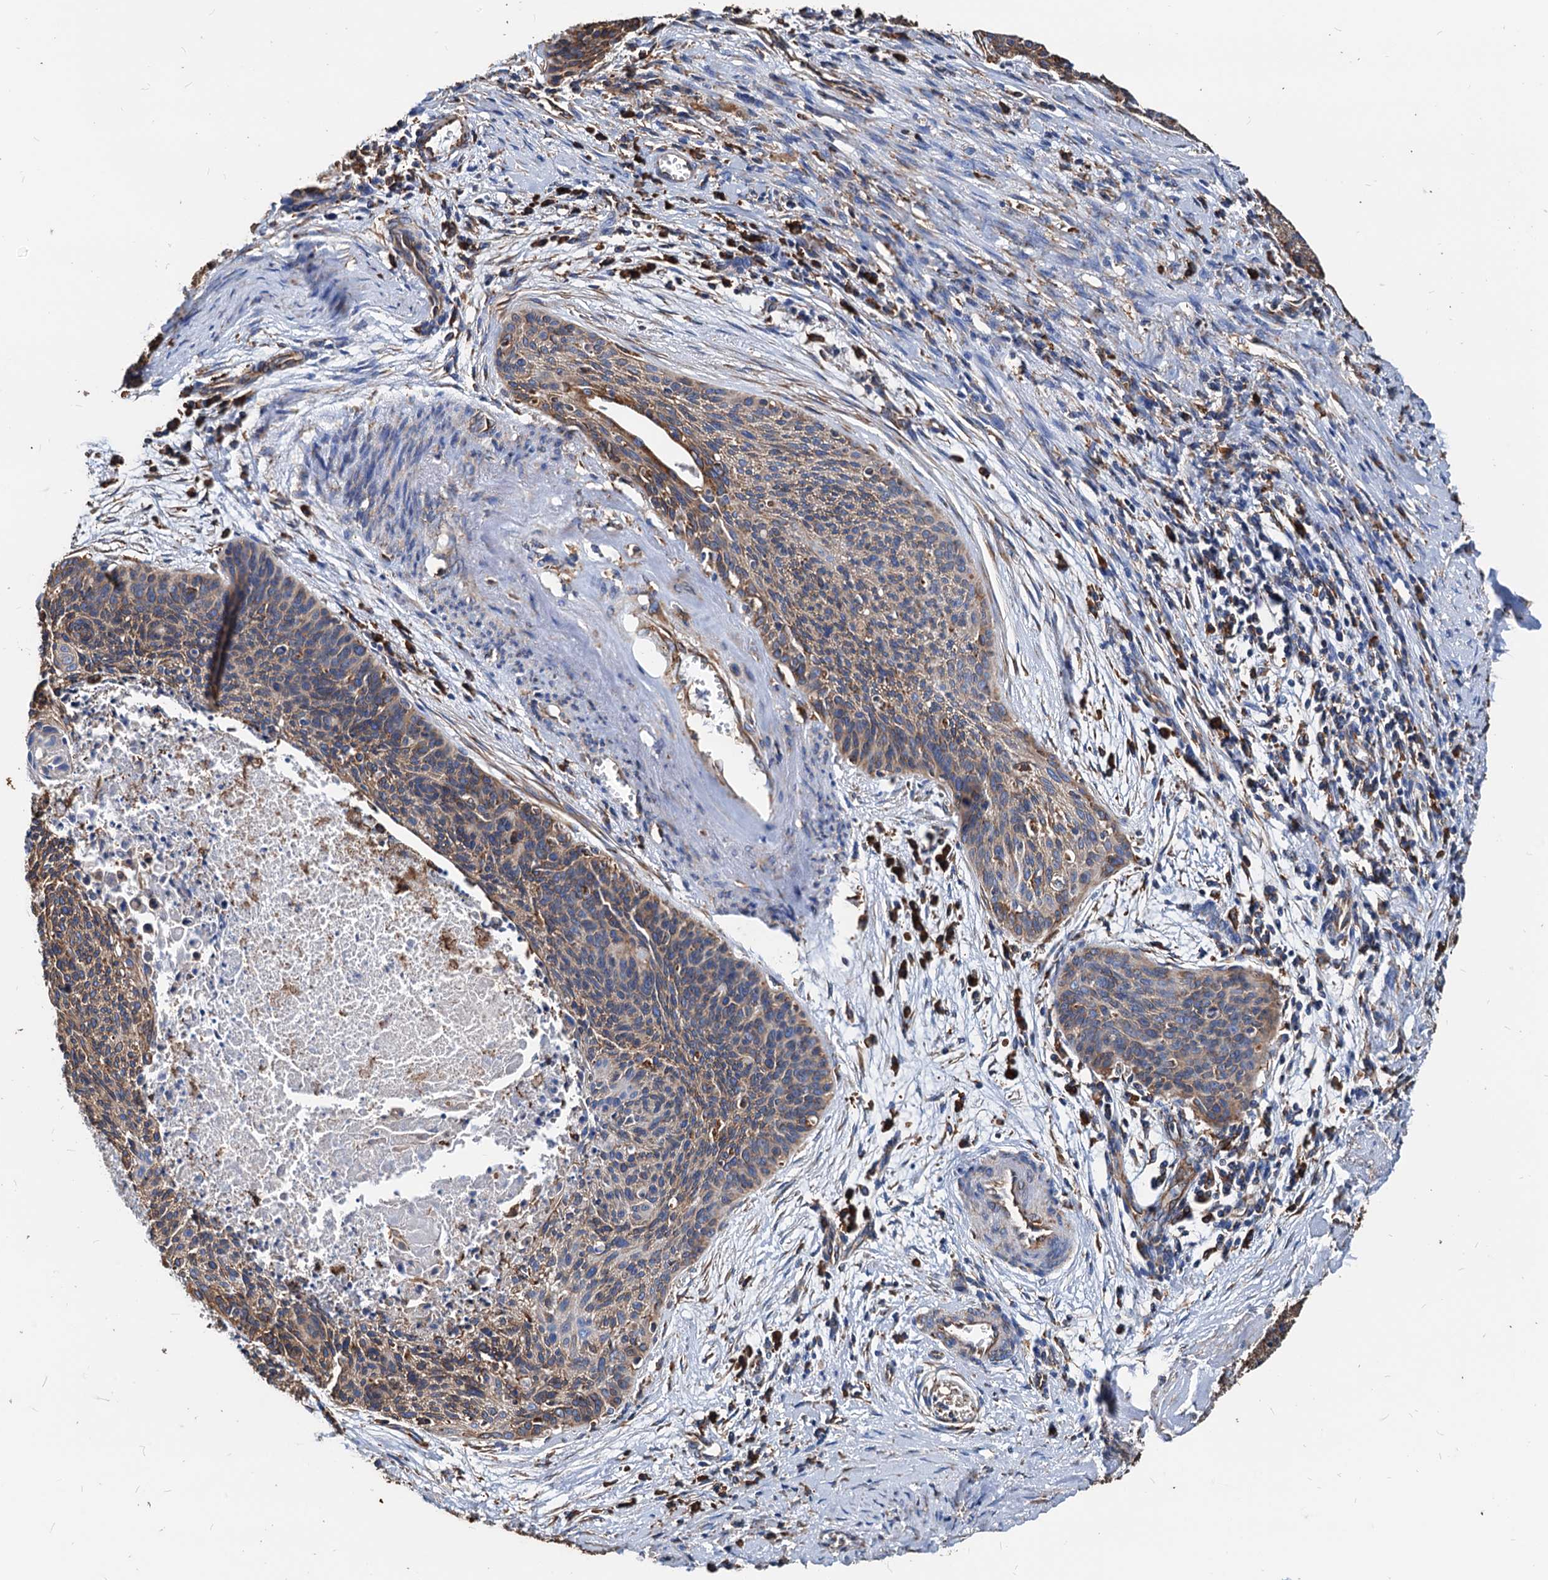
{"staining": {"intensity": "weak", "quantity": ">75%", "location": "cytoplasmic/membranous"}, "tissue": "cervical cancer", "cell_type": "Tumor cells", "image_type": "cancer", "snomed": [{"axis": "morphology", "description": "Squamous cell carcinoma, NOS"}, {"axis": "topography", "description": "Cervix"}], "caption": "High-power microscopy captured an IHC micrograph of squamous cell carcinoma (cervical), revealing weak cytoplasmic/membranous staining in approximately >75% of tumor cells. (DAB = brown stain, brightfield microscopy at high magnification).", "gene": "HSPA5", "patient": {"sex": "female", "age": 55}}